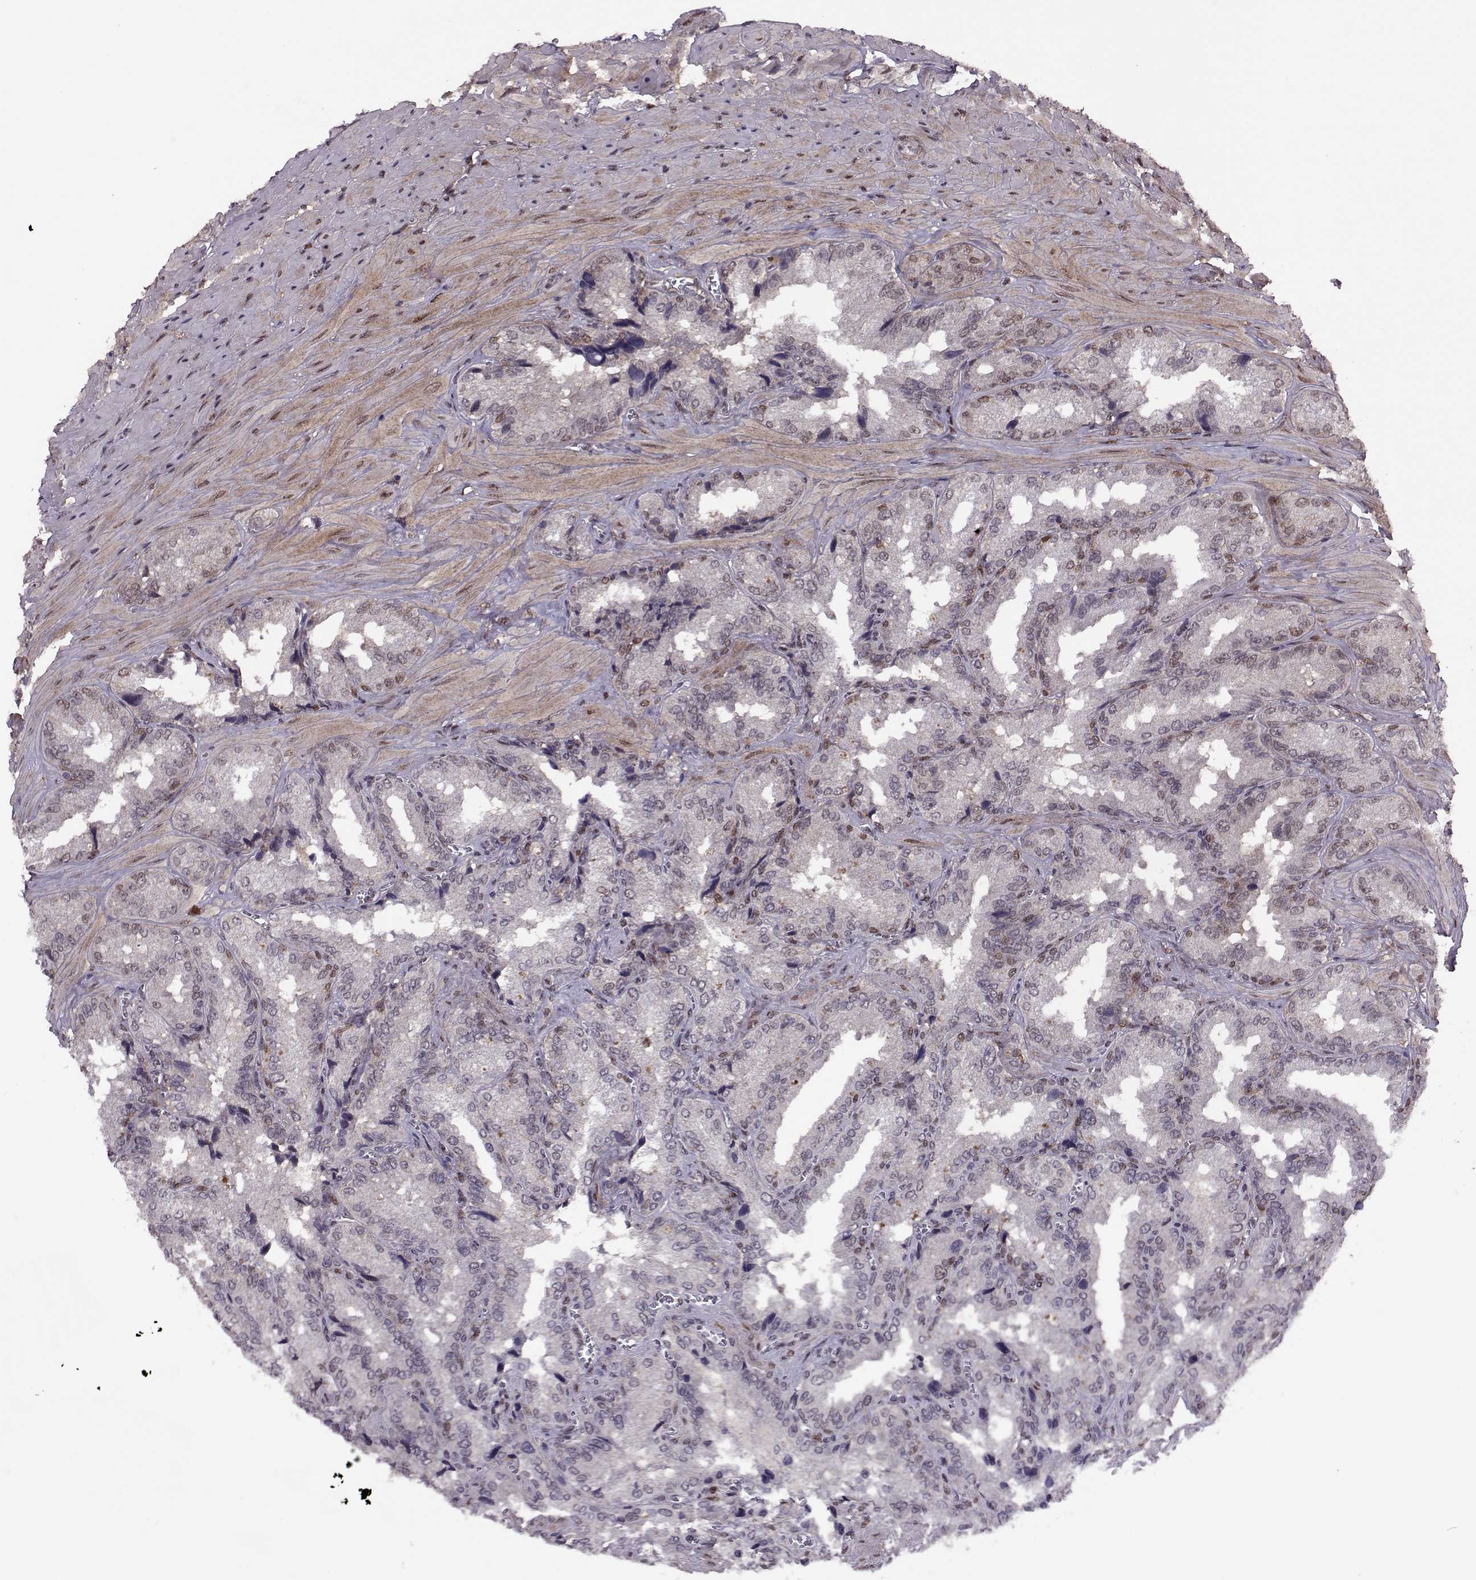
{"staining": {"intensity": "weak", "quantity": "<25%", "location": "nuclear"}, "tissue": "seminal vesicle", "cell_type": "Glandular cells", "image_type": "normal", "snomed": [{"axis": "morphology", "description": "Normal tissue, NOS"}, {"axis": "topography", "description": "Seminal veicle"}], "caption": "Immunohistochemical staining of normal seminal vesicle displays no significant staining in glandular cells. Brightfield microscopy of immunohistochemistry (IHC) stained with DAB (3,3'-diaminobenzidine) (brown) and hematoxylin (blue), captured at high magnification.", "gene": "CDK4", "patient": {"sex": "male", "age": 37}}